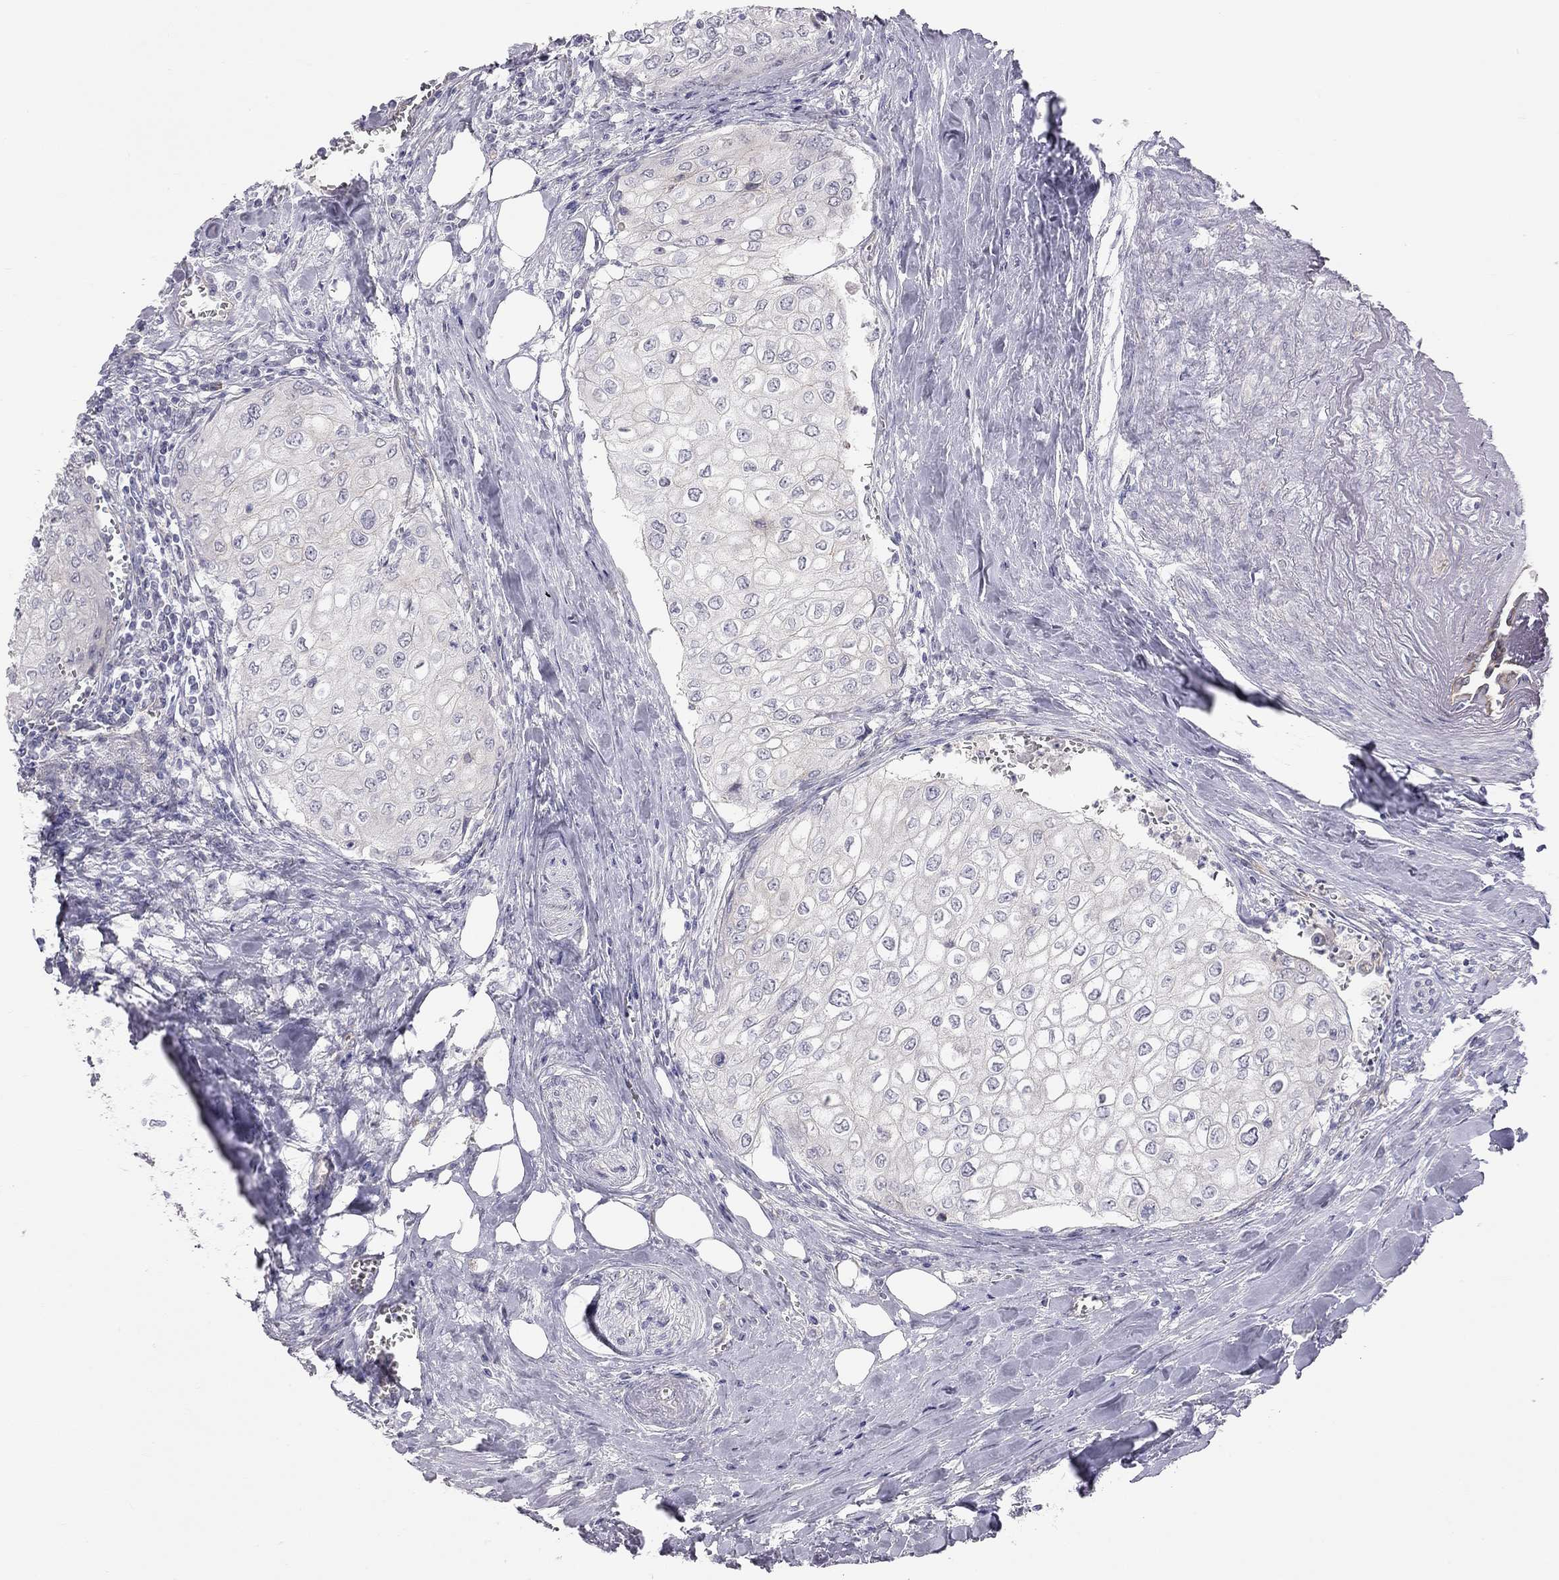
{"staining": {"intensity": "negative", "quantity": "none", "location": "none"}, "tissue": "urothelial cancer", "cell_type": "Tumor cells", "image_type": "cancer", "snomed": [{"axis": "morphology", "description": "Urothelial carcinoma, High grade"}, {"axis": "topography", "description": "Urinary bladder"}], "caption": "A high-resolution micrograph shows IHC staining of urothelial cancer, which exhibits no significant staining in tumor cells.", "gene": "GPRC5B", "patient": {"sex": "male", "age": 62}}